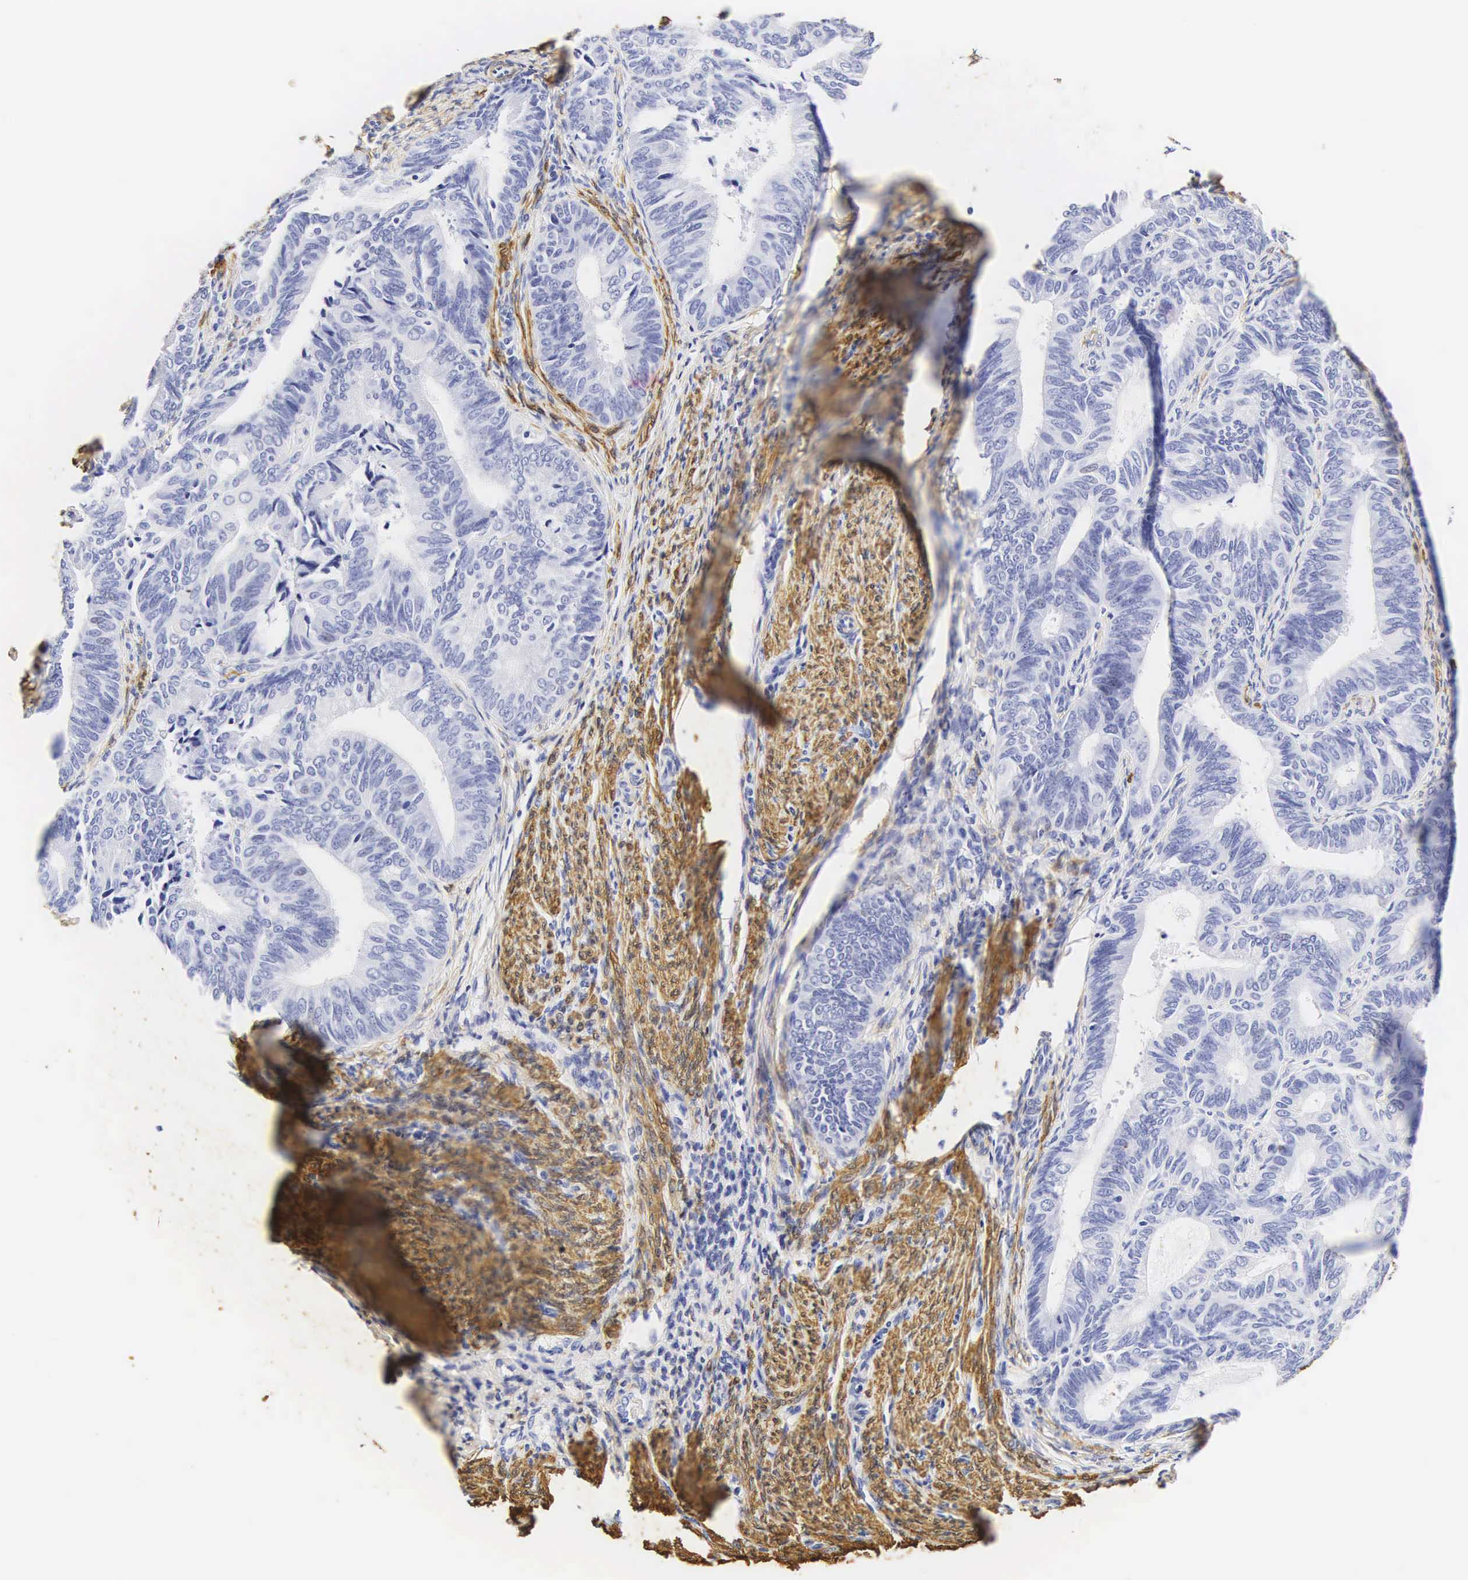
{"staining": {"intensity": "negative", "quantity": "none", "location": "none"}, "tissue": "endometrial cancer", "cell_type": "Tumor cells", "image_type": "cancer", "snomed": [{"axis": "morphology", "description": "Adenocarcinoma, NOS"}, {"axis": "topography", "description": "Endometrium"}], "caption": "IHC histopathology image of human endometrial cancer (adenocarcinoma) stained for a protein (brown), which shows no positivity in tumor cells.", "gene": "CNN1", "patient": {"sex": "female", "age": 63}}